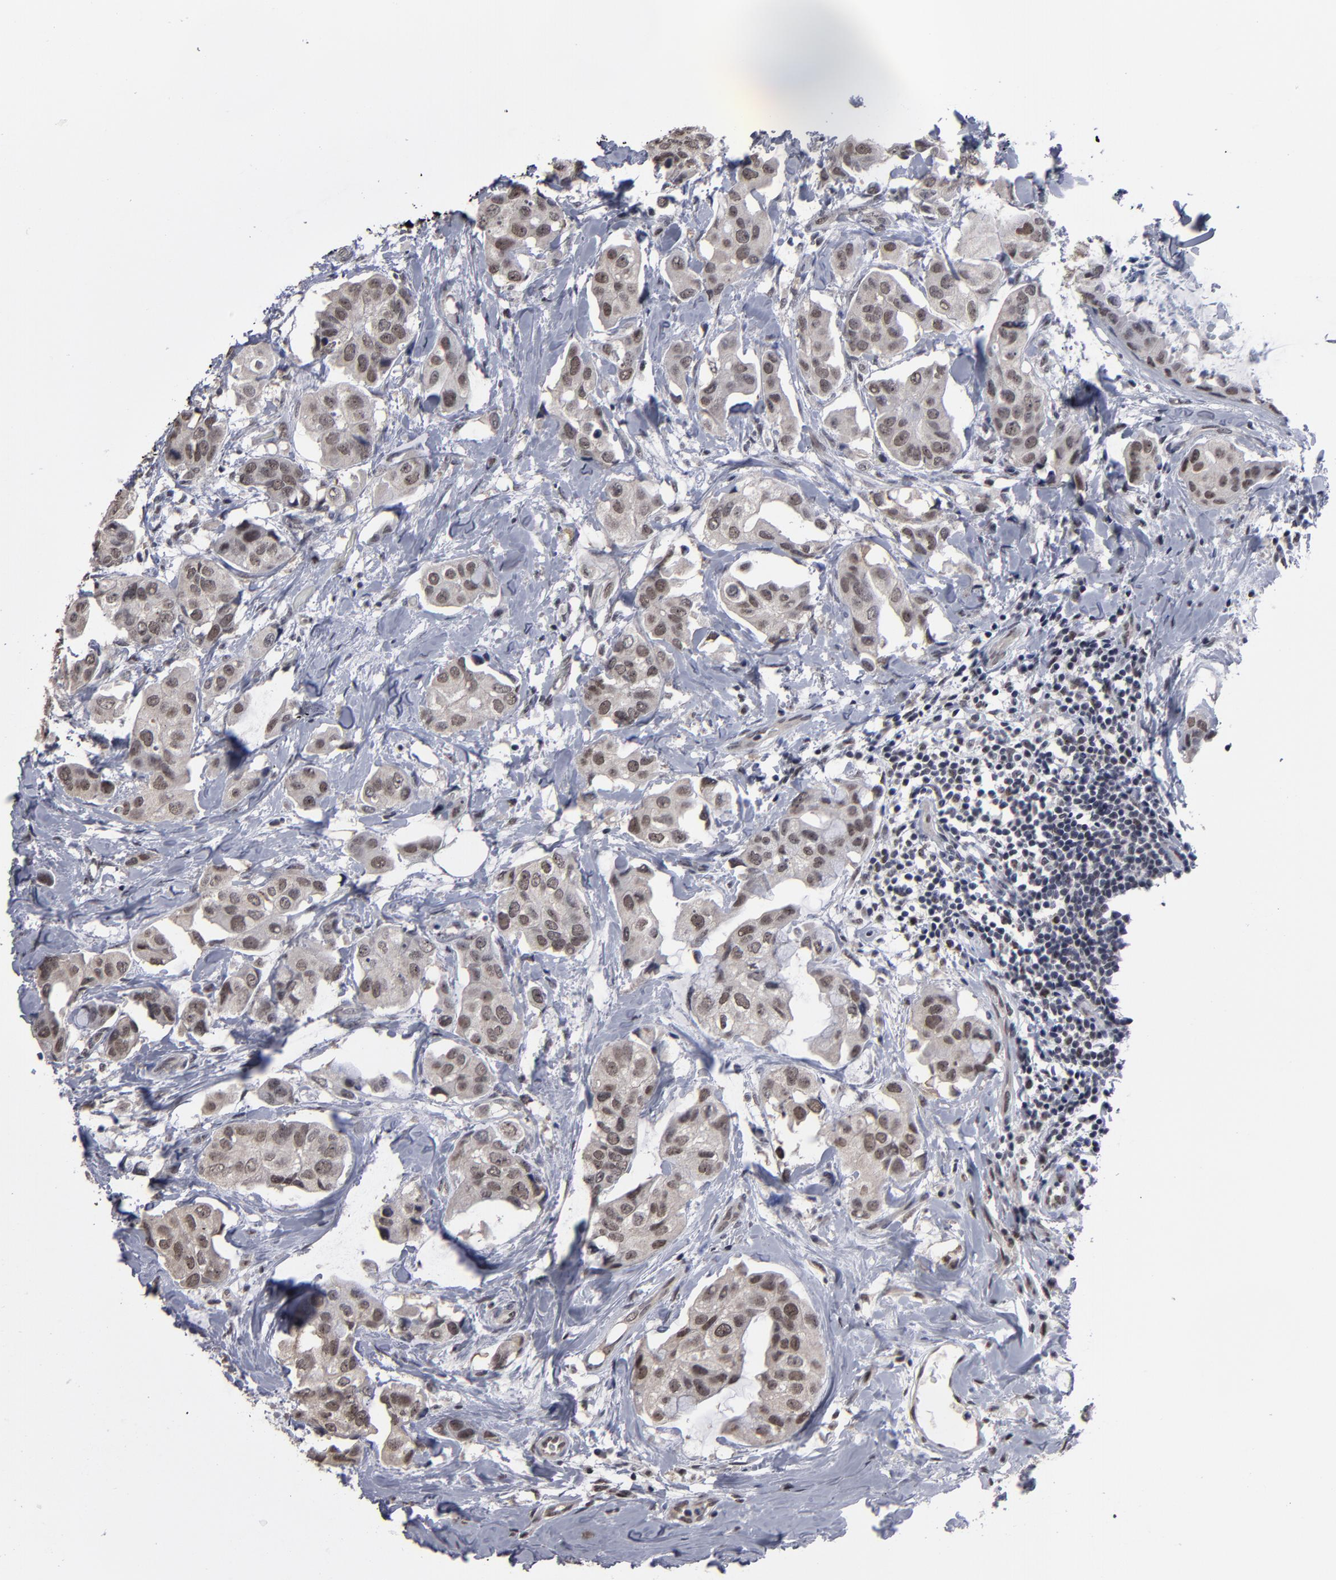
{"staining": {"intensity": "moderate", "quantity": "25%-75%", "location": "nuclear"}, "tissue": "breast cancer", "cell_type": "Tumor cells", "image_type": "cancer", "snomed": [{"axis": "morphology", "description": "Duct carcinoma"}, {"axis": "topography", "description": "Breast"}], "caption": "Human breast cancer (infiltrating ductal carcinoma) stained with a brown dye shows moderate nuclear positive positivity in approximately 25%-75% of tumor cells.", "gene": "SSRP1", "patient": {"sex": "female", "age": 40}}